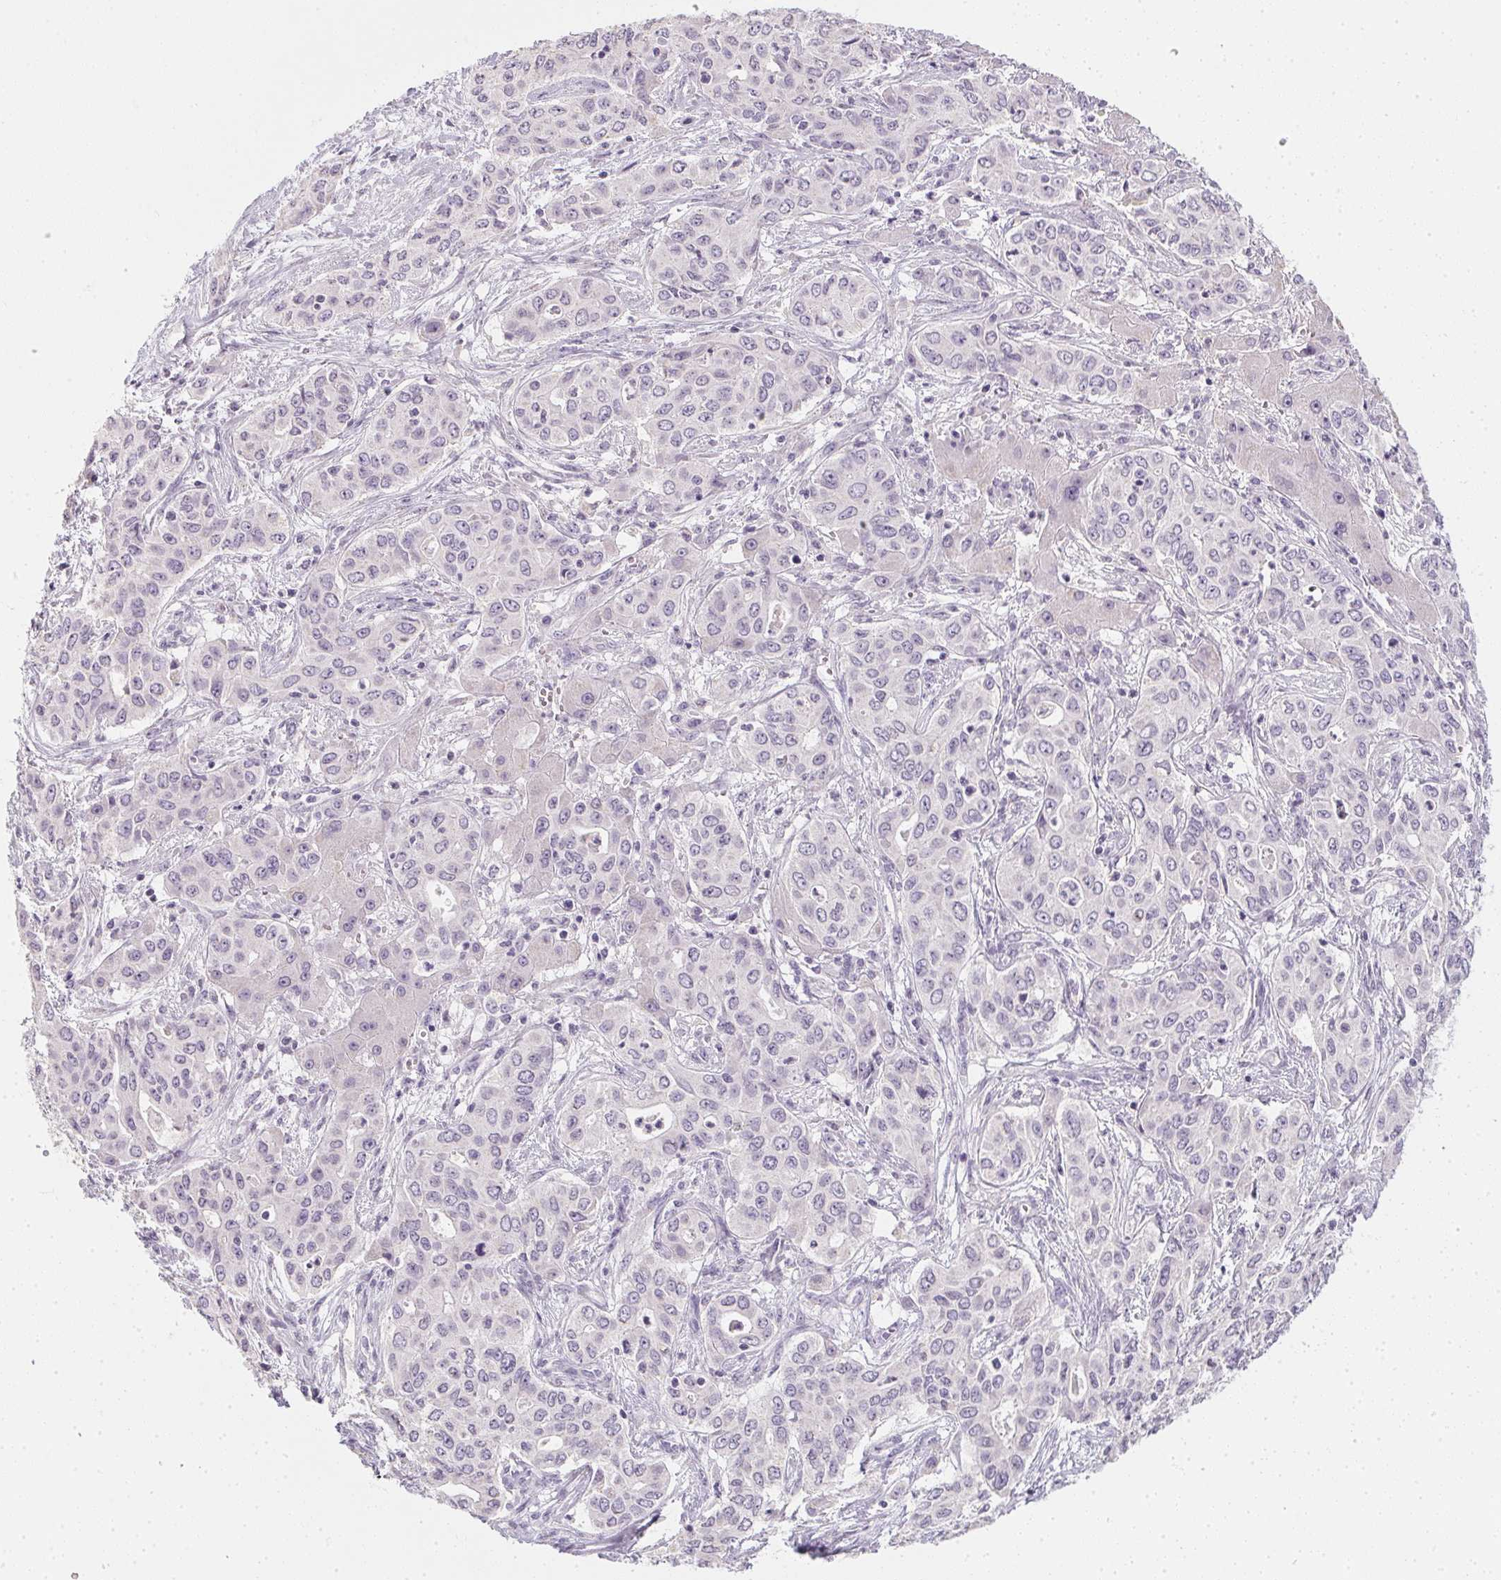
{"staining": {"intensity": "negative", "quantity": "none", "location": "none"}, "tissue": "liver cancer", "cell_type": "Tumor cells", "image_type": "cancer", "snomed": [{"axis": "morphology", "description": "Cholangiocarcinoma"}, {"axis": "topography", "description": "Liver"}], "caption": "The micrograph exhibits no staining of tumor cells in cholangiocarcinoma (liver). The staining is performed using DAB (3,3'-diaminobenzidine) brown chromogen with nuclei counter-stained in using hematoxylin.", "gene": "TMEM72", "patient": {"sex": "female", "age": 65}}